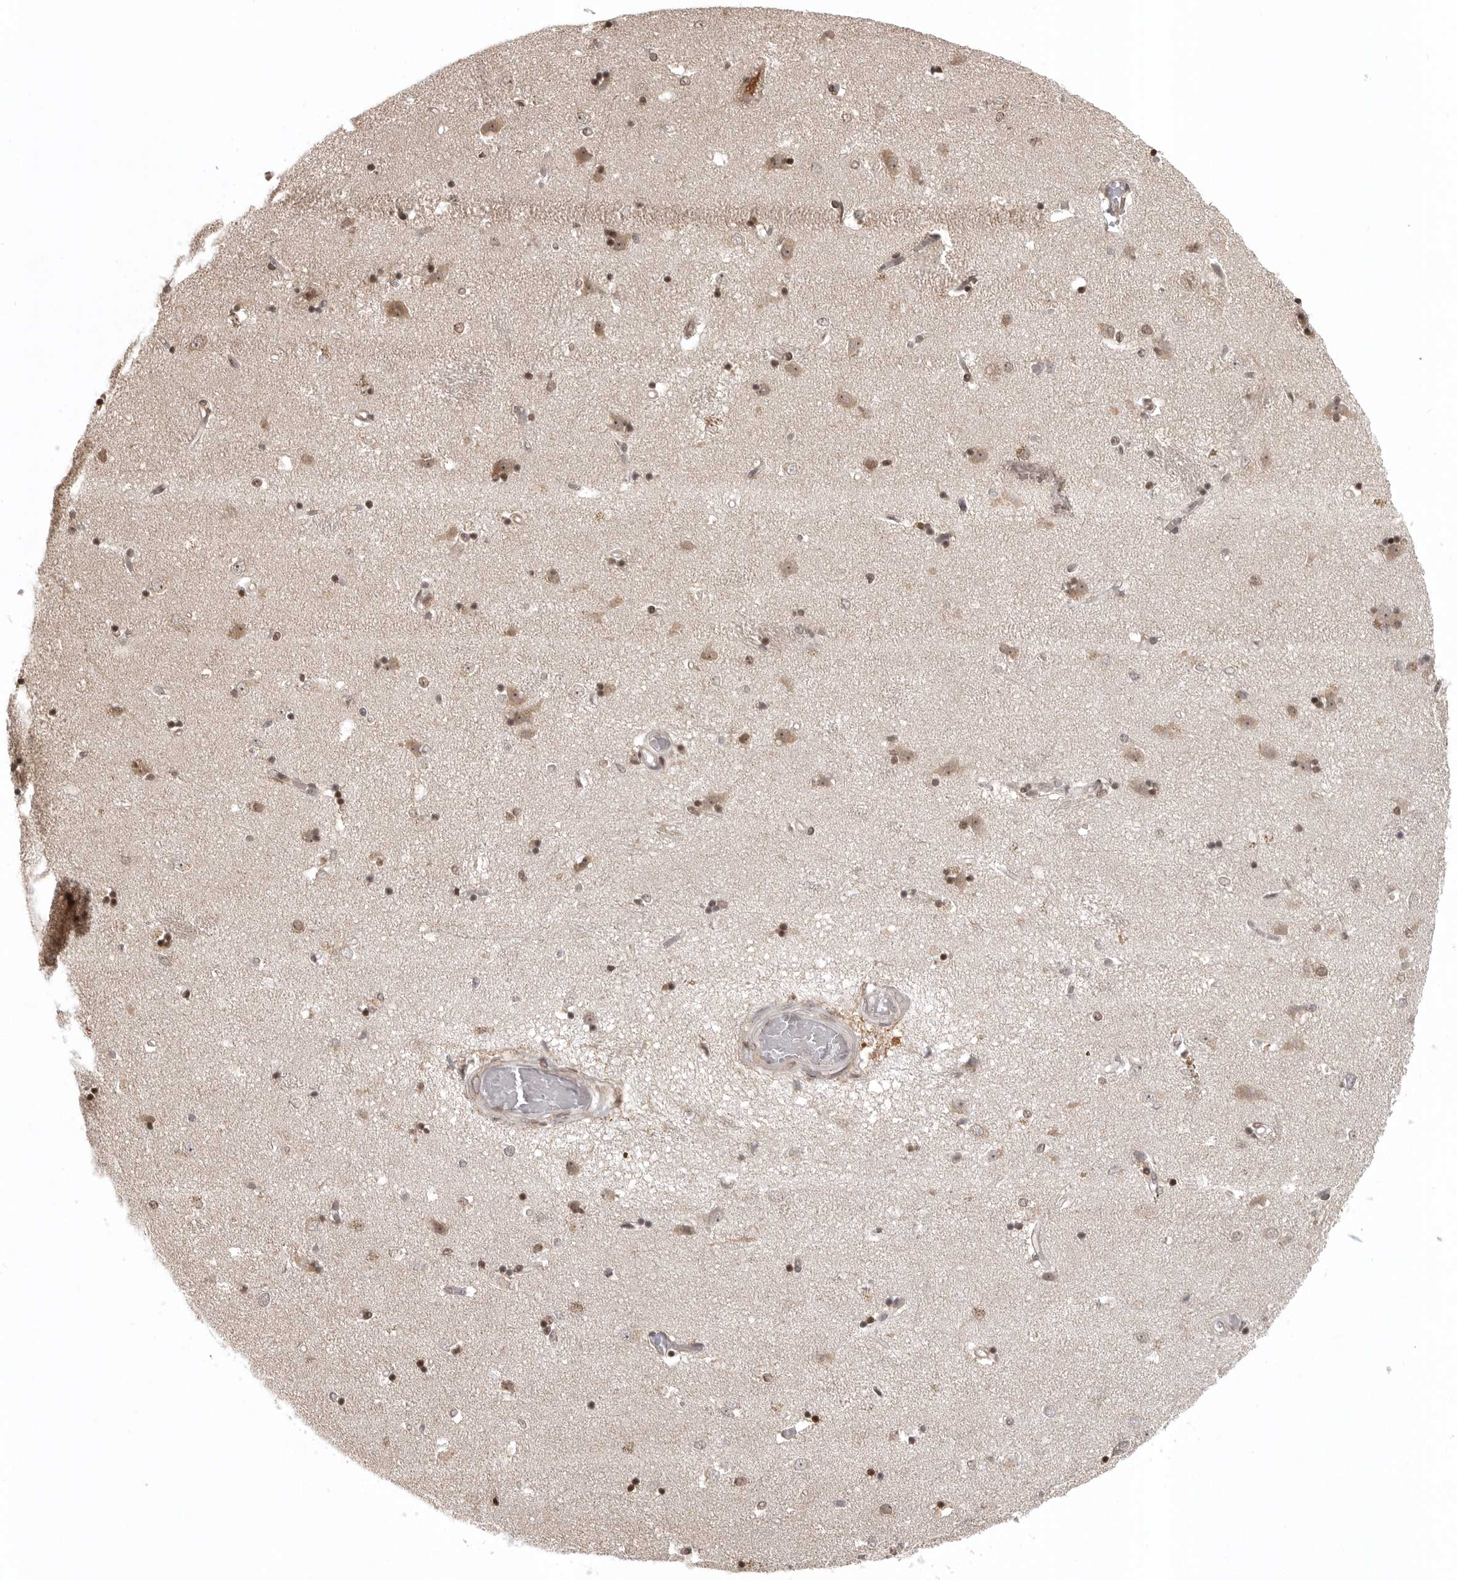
{"staining": {"intensity": "moderate", "quantity": ">75%", "location": "nuclear"}, "tissue": "caudate", "cell_type": "Glial cells", "image_type": "normal", "snomed": [{"axis": "morphology", "description": "Normal tissue, NOS"}, {"axis": "topography", "description": "Lateral ventricle wall"}], "caption": "A medium amount of moderate nuclear positivity is identified in approximately >75% of glial cells in unremarkable caudate.", "gene": "ISG20L2", "patient": {"sex": "male", "age": 45}}